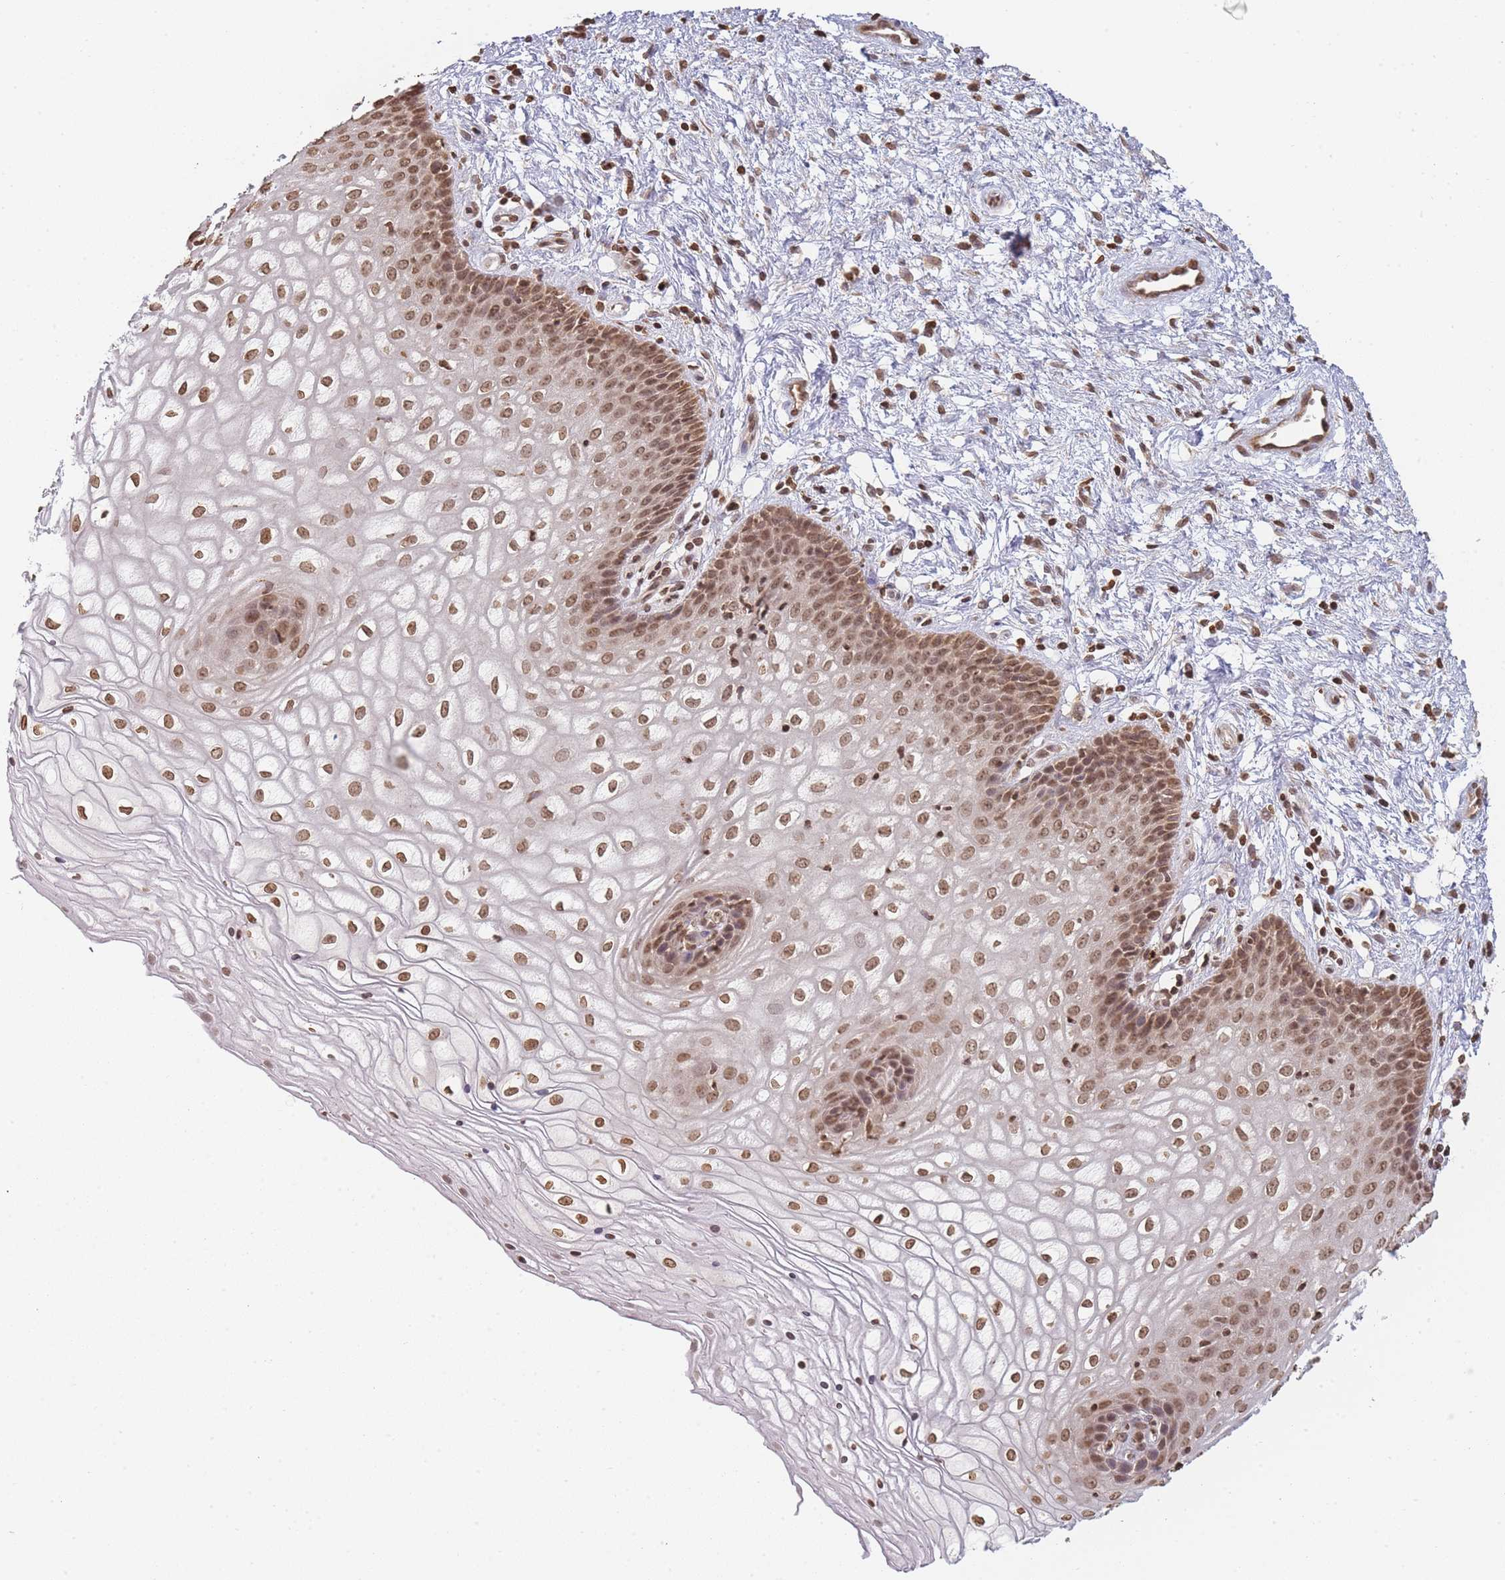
{"staining": {"intensity": "moderate", "quantity": ">75%", "location": "nuclear"}, "tissue": "vagina", "cell_type": "Squamous epithelial cells", "image_type": "normal", "snomed": [{"axis": "morphology", "description": "Normal tissue, NOS"}, {"axis": "topography", "description": "Vagina"}], "caption": "Unremarkable vagina displays moderate nuclear positivity in about >75% of squamous epithelial cells.", "gene": "WWTR1", "patient": {"sex": "female", "age": 34}}